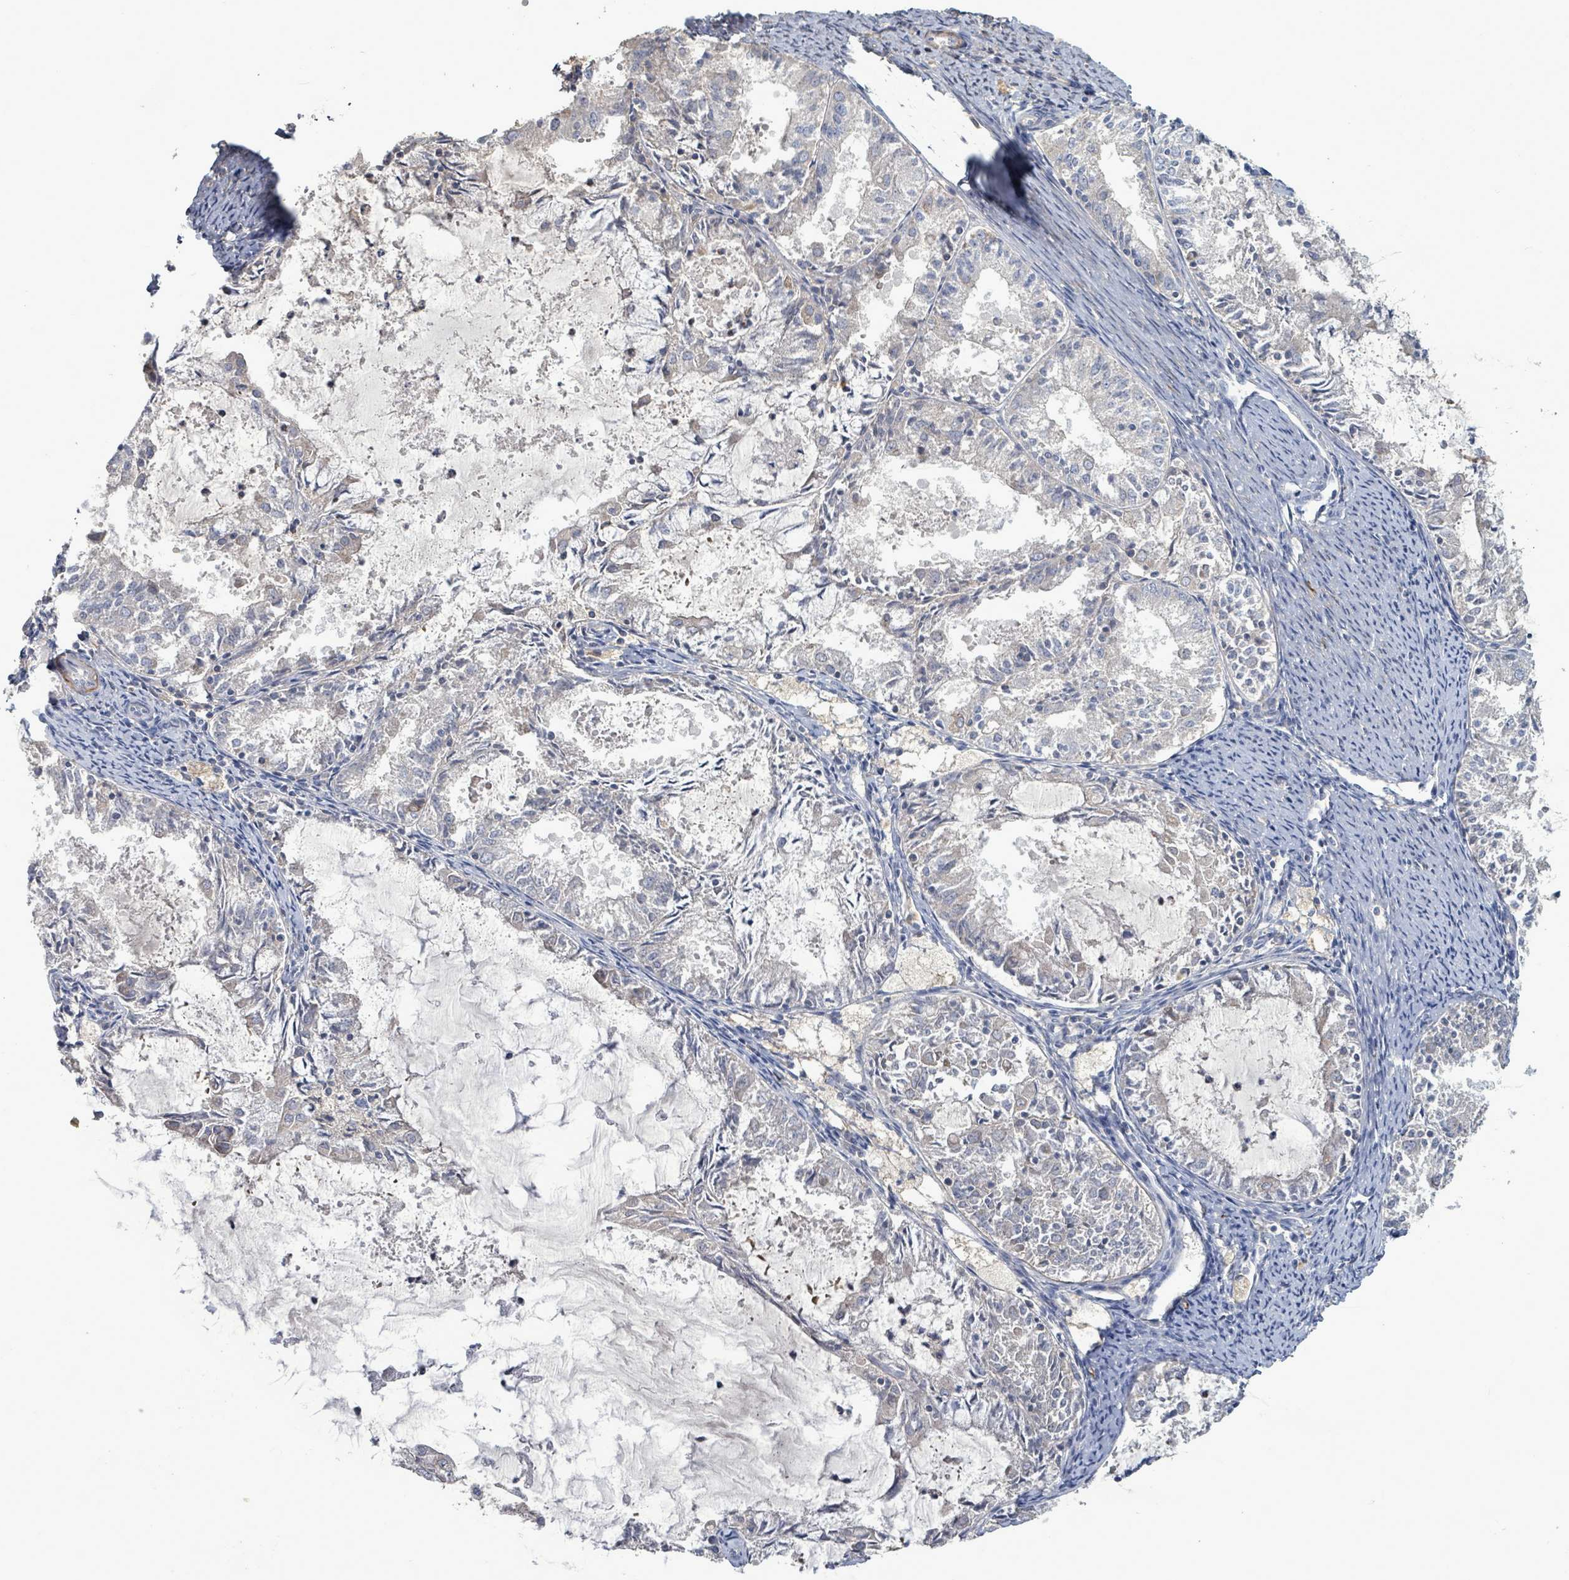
{"staining": {"intensity": "negative", "quantity": "none", "location": "none"}, "tissue": "endometrial cancer", "cell_type": "Tumor cells", "image_type": "cancer", "snomed": [{"axis": "morphology", "description": "Adenocarcinoma, NOS"}, {"axis": "topography", "description": "Endometrium"}], "caption": "The image demonstrates no significant positivity in tumor cells of endometrial cancer. Nuclei are stained in blue.", "gene": "ARGFX", "patient": {"sex": "female", "age": 57}}